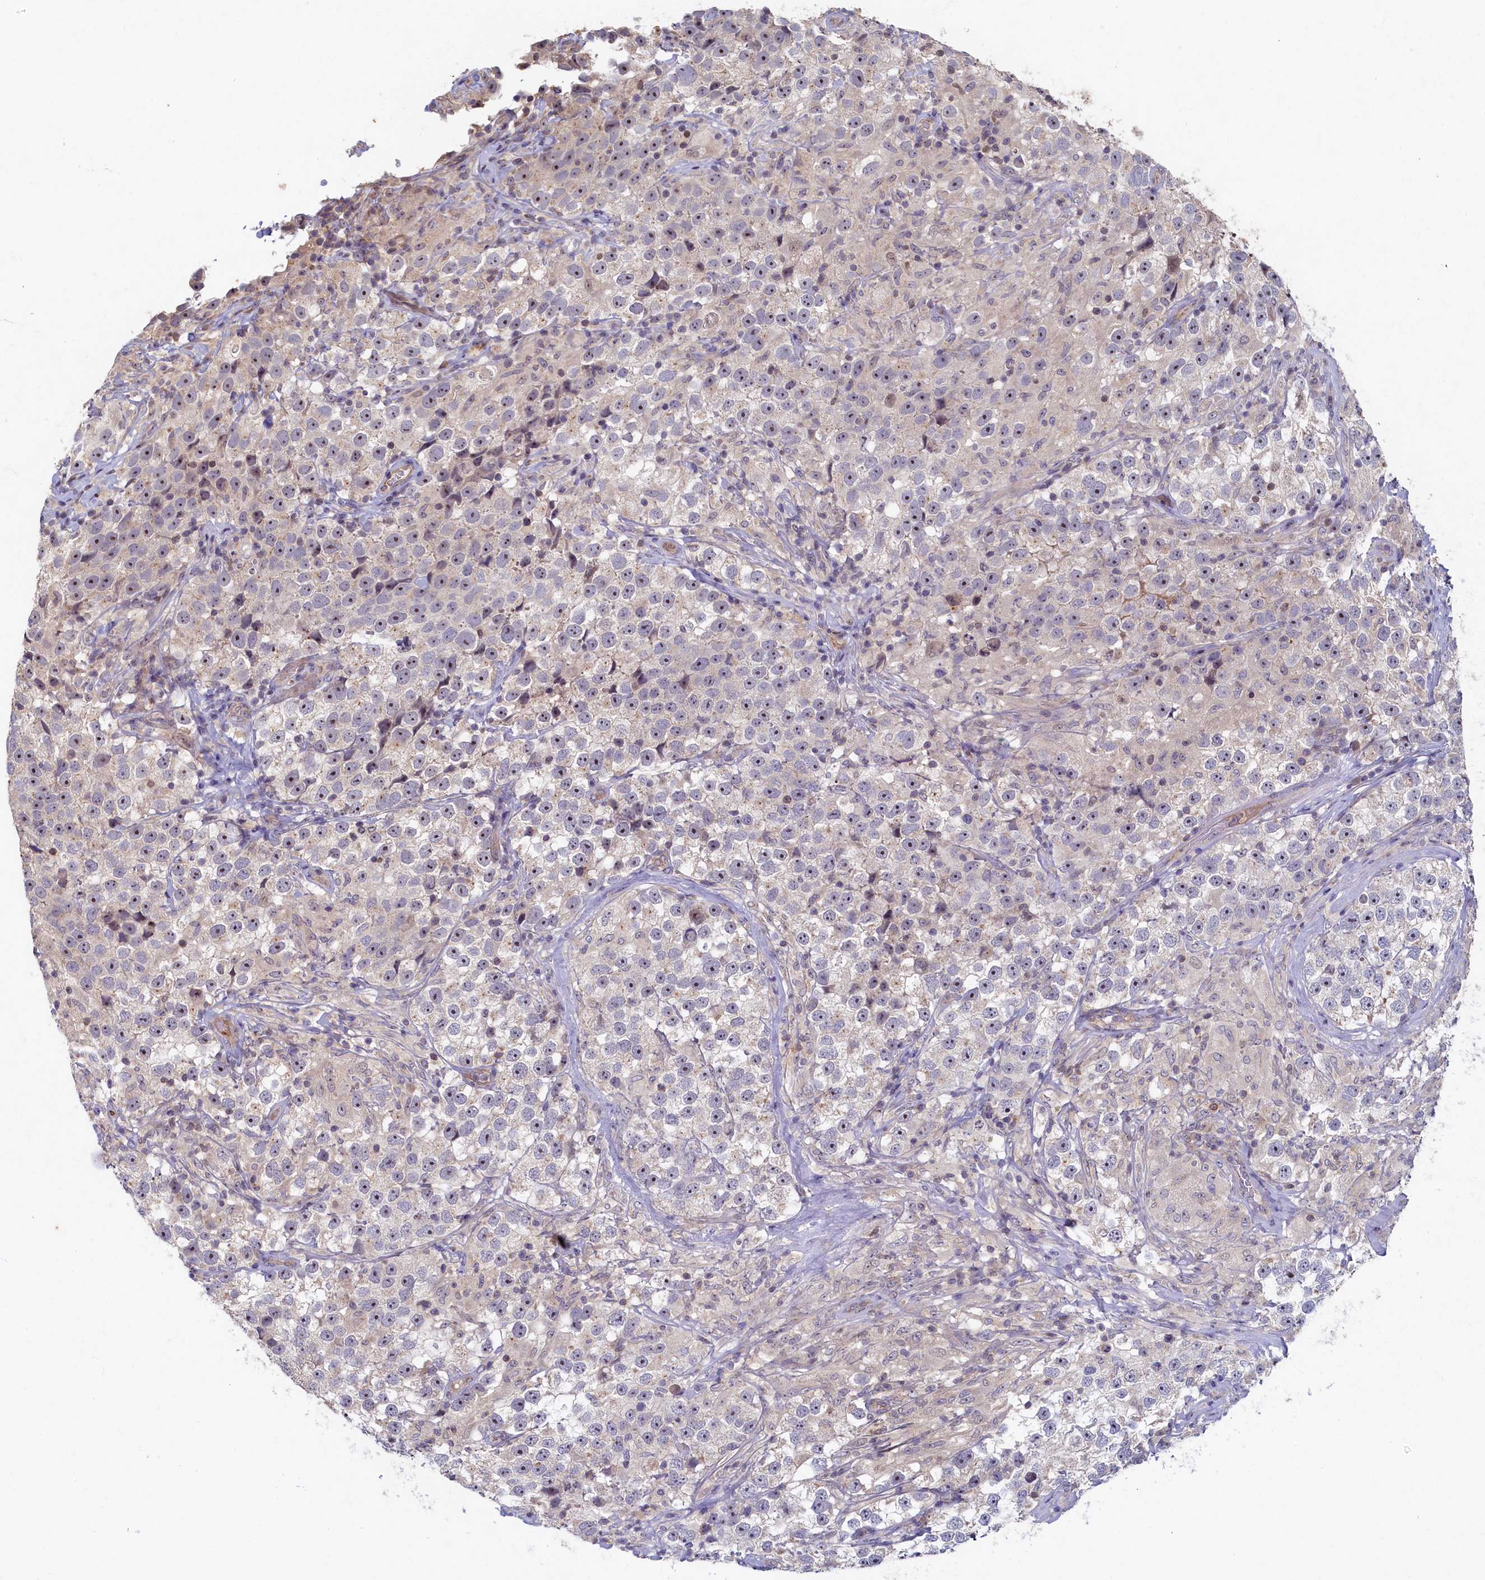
{"staining": {"intensity": "negative", "quantity": "none", "location": "none"}, "tissue": "testis cancer", "cell_type": "Tumor cells", "image_type": "cancer", "snomed": [{"axis": "morphology", "description": "Seminoma, NOS"}, {"axis": "topography", "description": "Testis"}], "caption": "Immunohistochemical staining of testis cancer (seminoma) reveals no significant positivity in tumor cells.", "gene": "CEP20", "patient": {"sex": "male", "age": 46}}